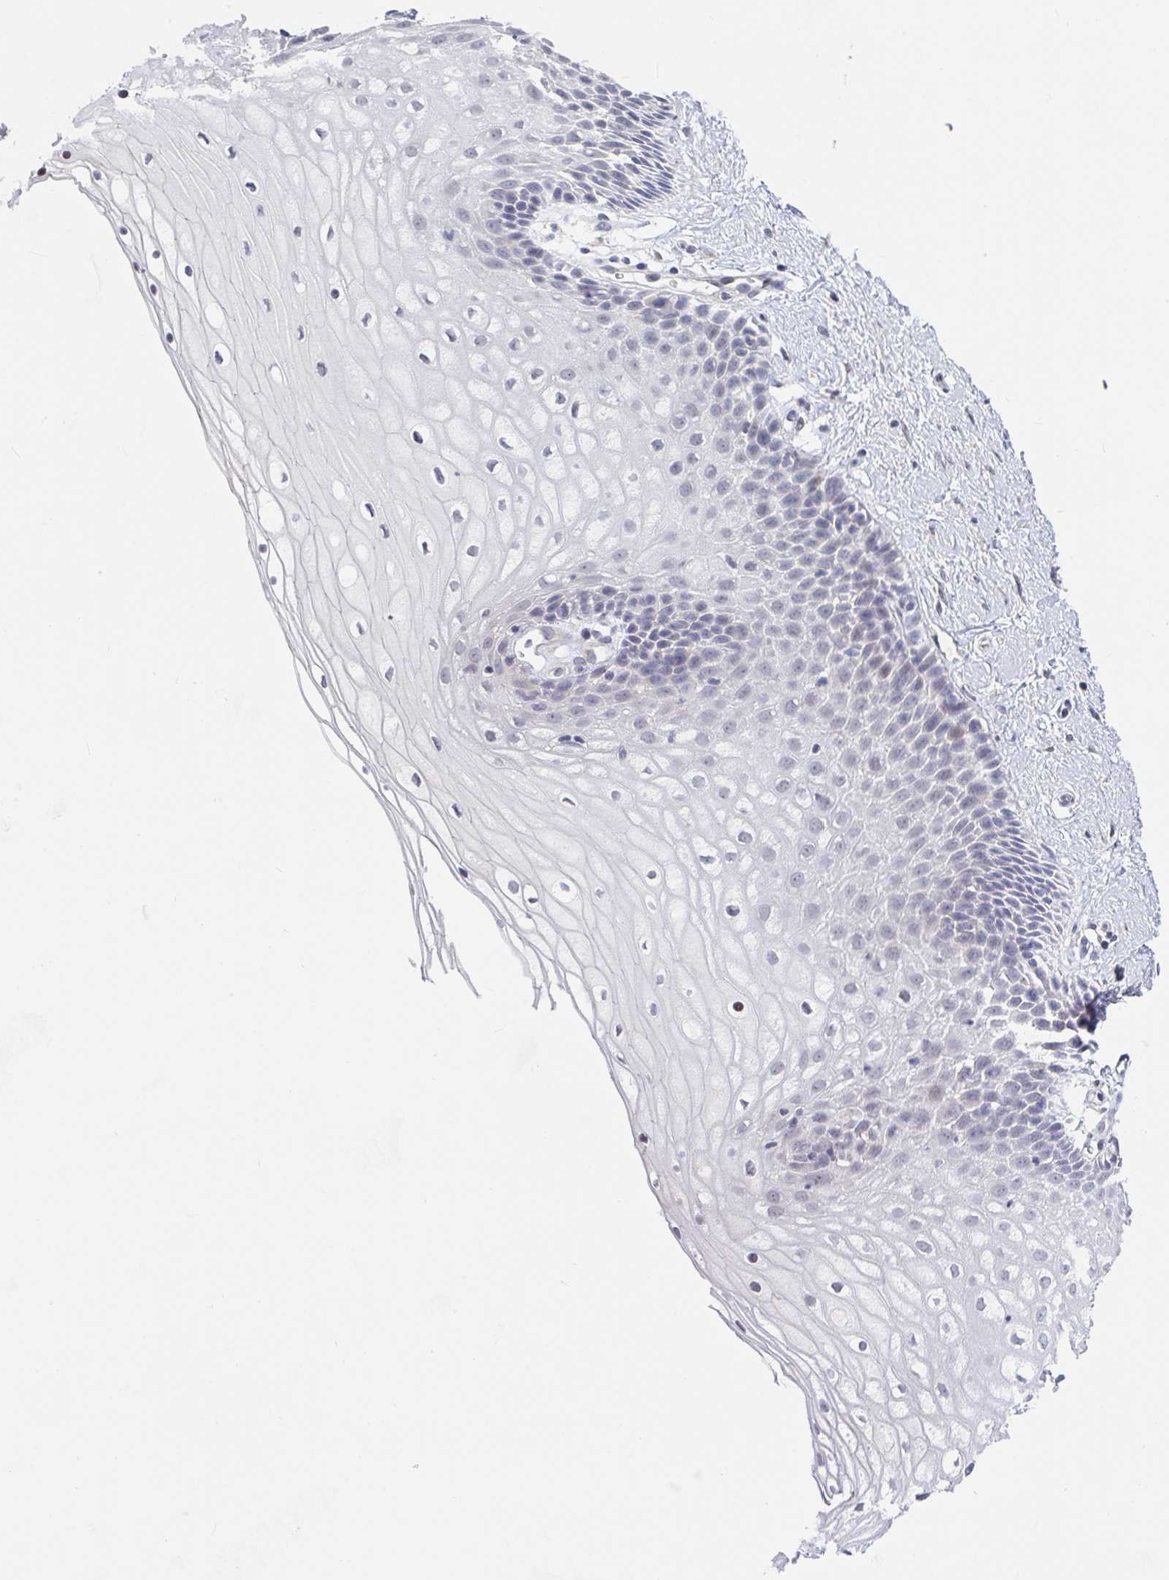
{"staining": {"intensity": "negative", "quantity": "none", "location": "none"}, "tissue": "cervix", "cell_type": "Glandular cells", "image_type": "normal", "snomed": [{"axis": "morphology", "description": "Normal tissue, NOS"}, {"axis": "topography", "description": "Cervix"}], "caption": "This histopathology image is of unremarkable cervix stained with immunohistochemistry (IHC) to label a protein in brown with the nuclei are counter-stained blue. There is no staining in glandular cells. (DAB immunohistochemistry (IHC) visualized using brightfield microscopy, high magnification).", "gene": "FAM156A", "patient": {"sex": "female", "age": 36}}